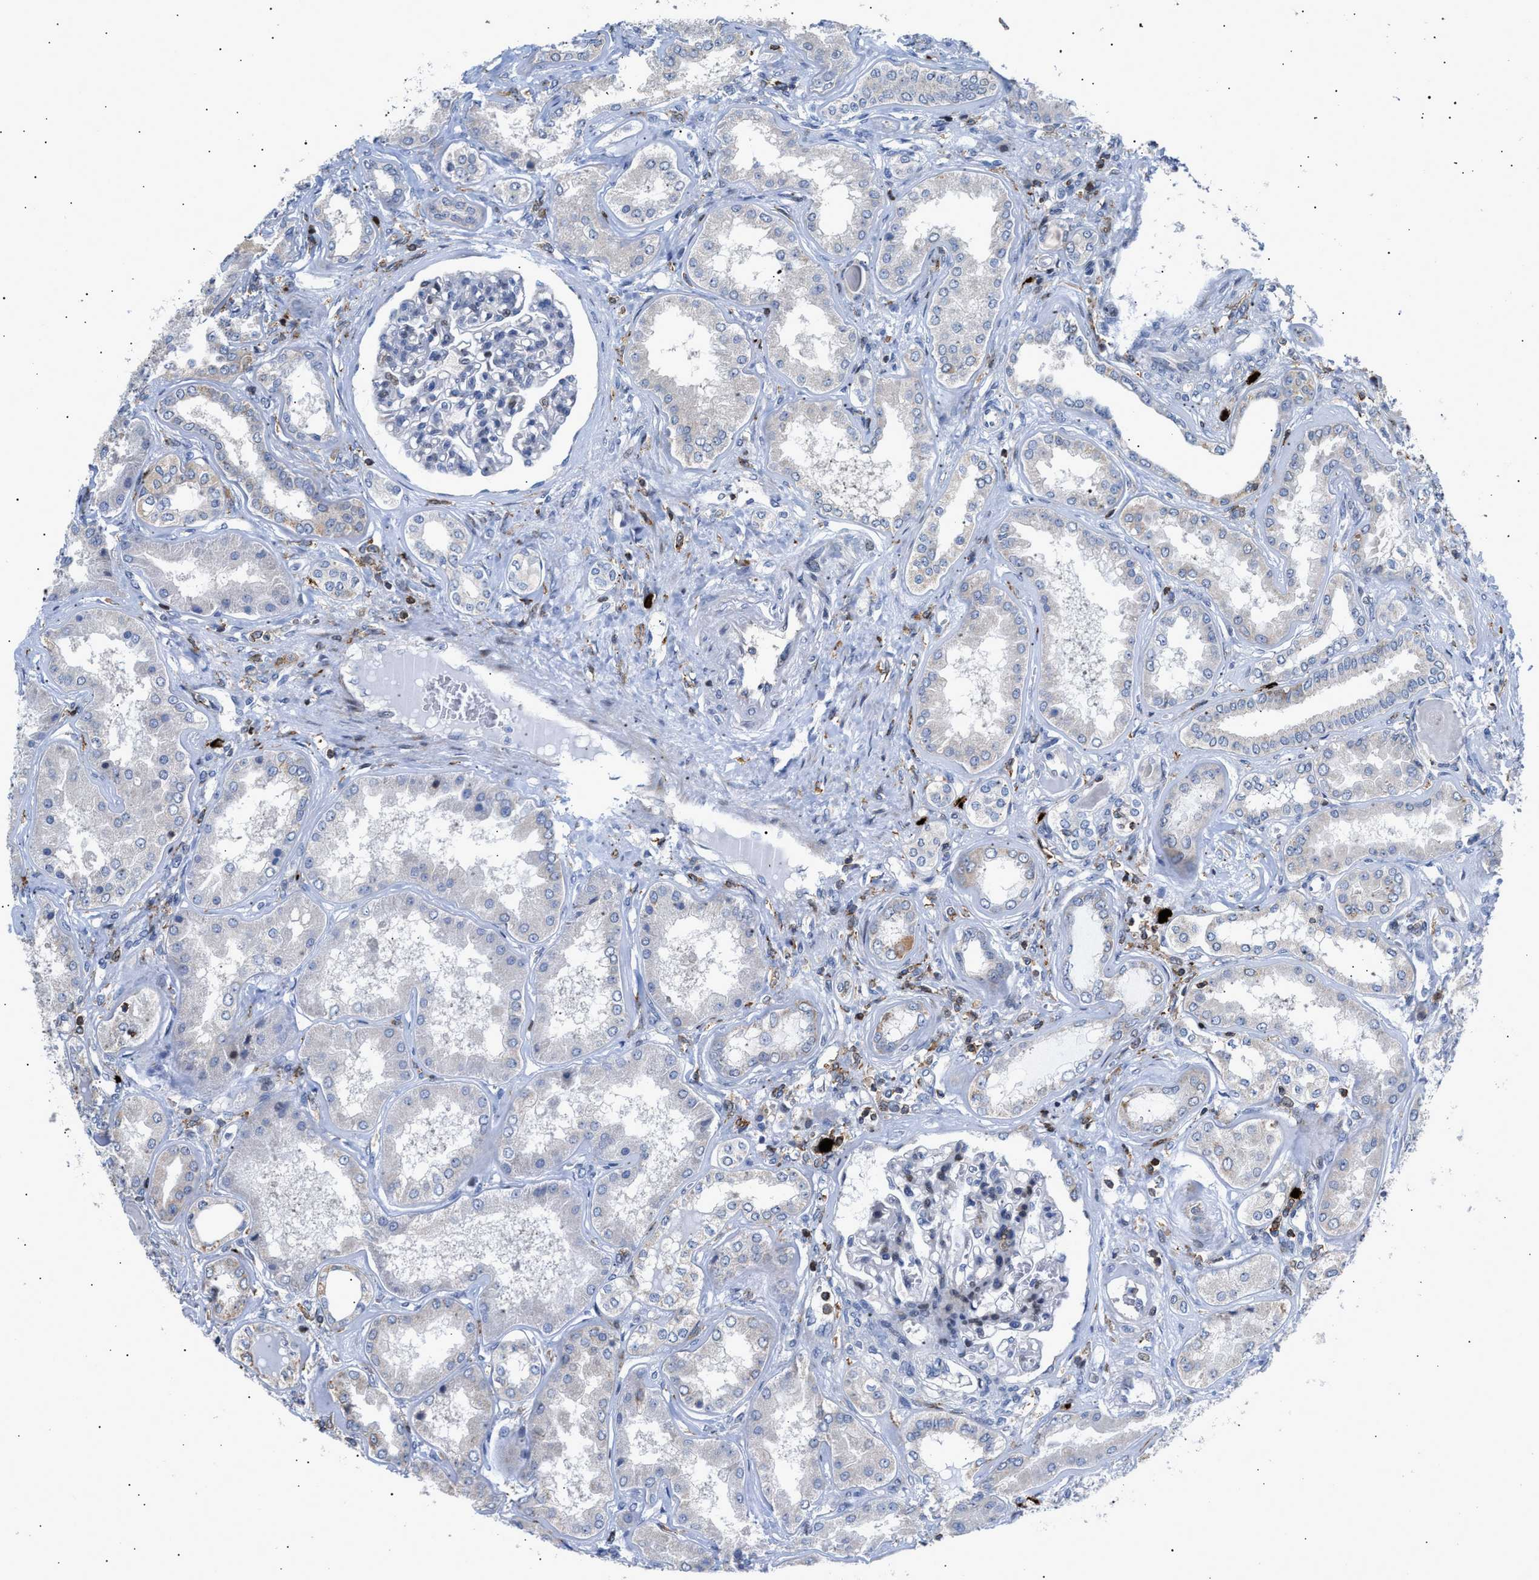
{"staining": {"intensity": "negative", "quantity": "none", "location": "none"}, "tissue": "kidney", "cell_type": "Cells in glomeruli", "image_type": "normal", "snomed": [{"axis": "morphology", "description": "Normal tissue, NOS"}, {"axis": "topography", "description": "Kidney"}], "caption": "Immunohistochemical staining of unremarkable human kidney reveals no significant expression in cells in glomeruli.", "gene": "ATP9A", "patient": {"sex": "female", "age": 56}}